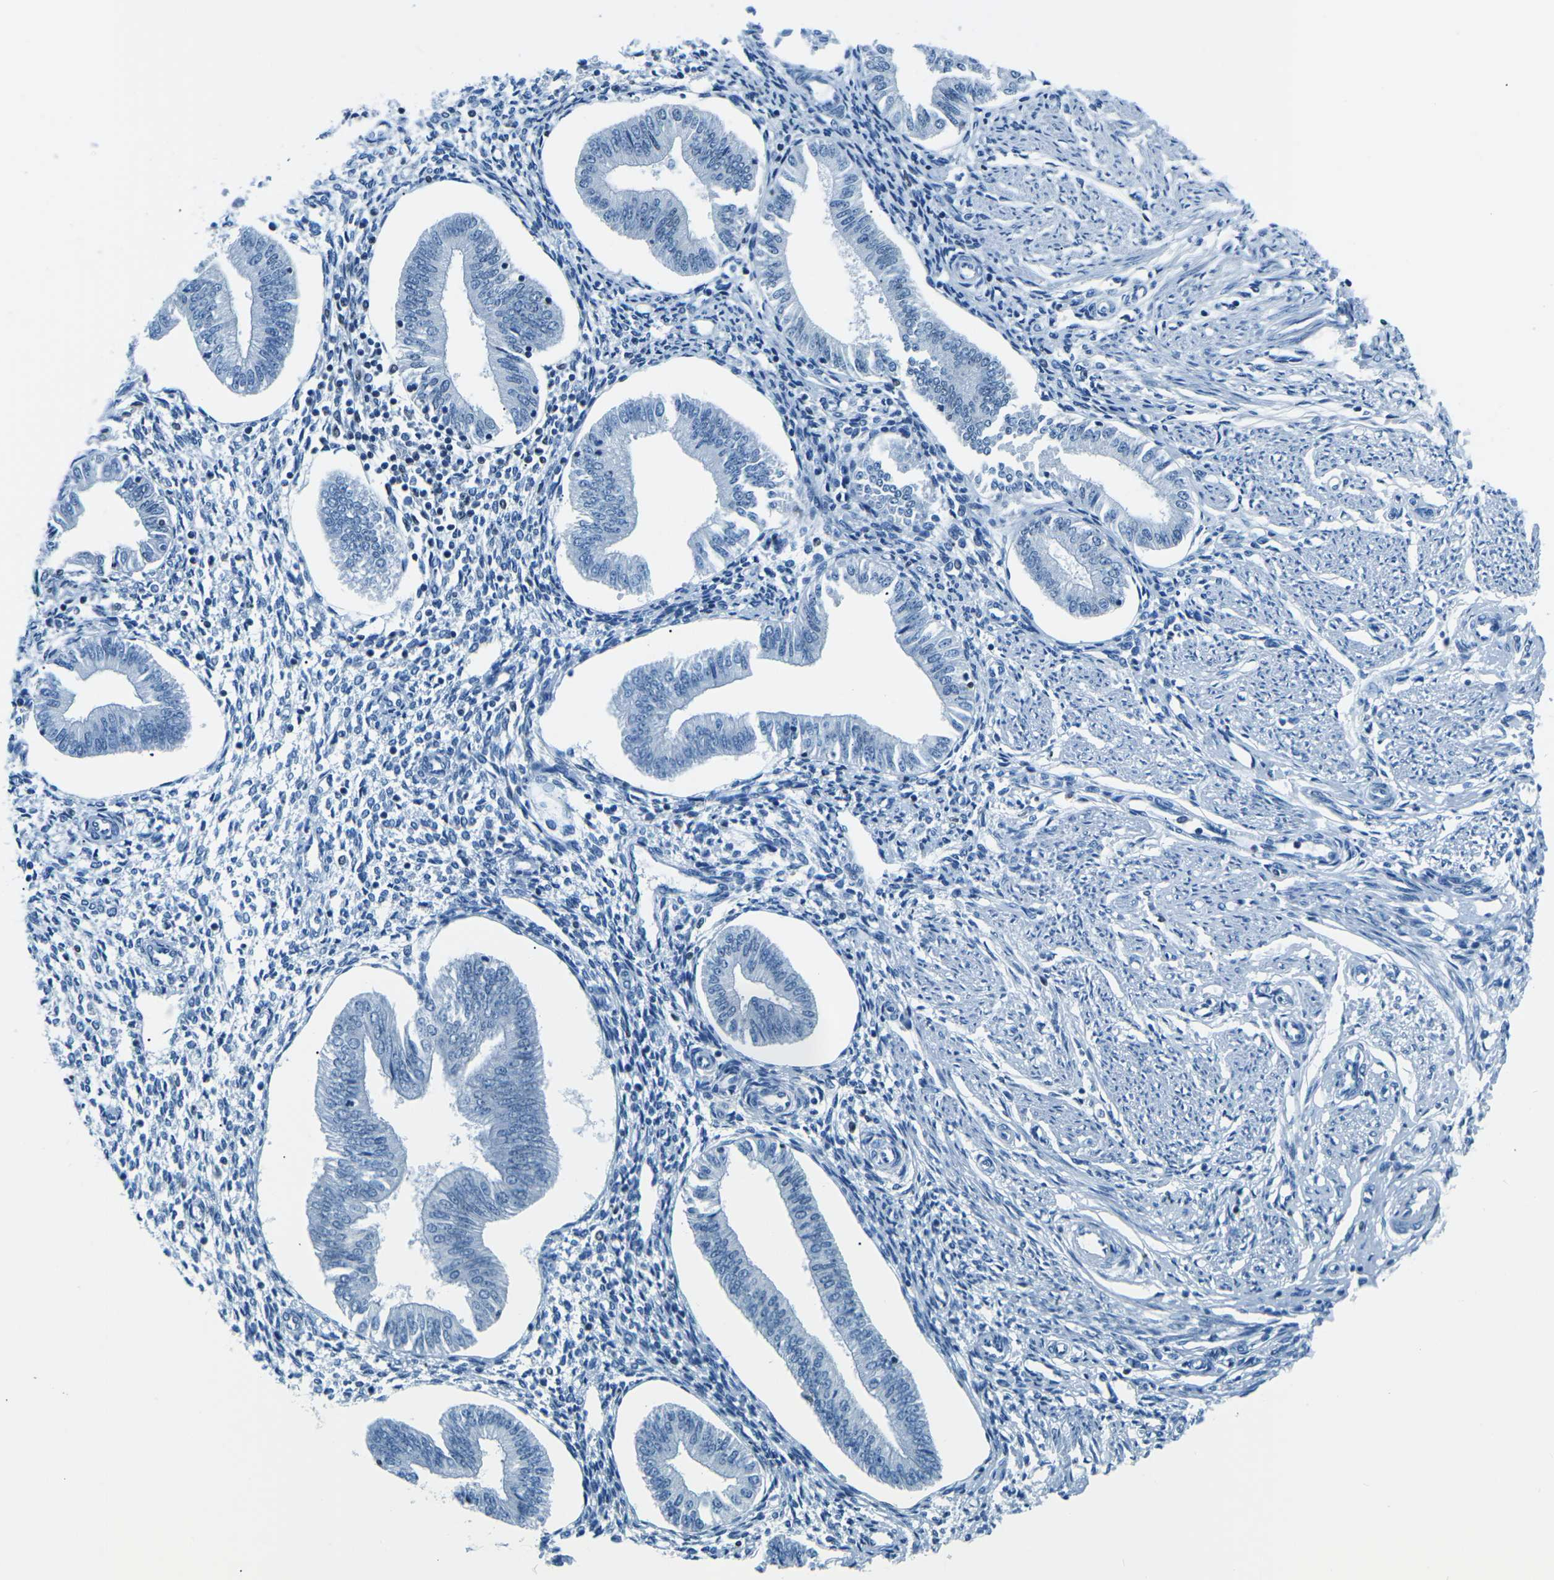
{"staining": {"intensity": "negative", "quantity": "none", "location": "none"}, "tissue": "endometrium", "cell_type": "Cells in endometrial stroma", "image_type": "normal", "snomed": [{"axis": "morphology", "description": "Normal tissue, NOS"}, {"axis": "topography", "description": "Endometrium"}], "caption": "Human endometrium stained for a protein using immunohistochemistry (IHC) exhibits no expression in cells in endometrial stroma.", "gene": "CELF2", "patient": {"sex": "female", "age": 61}}